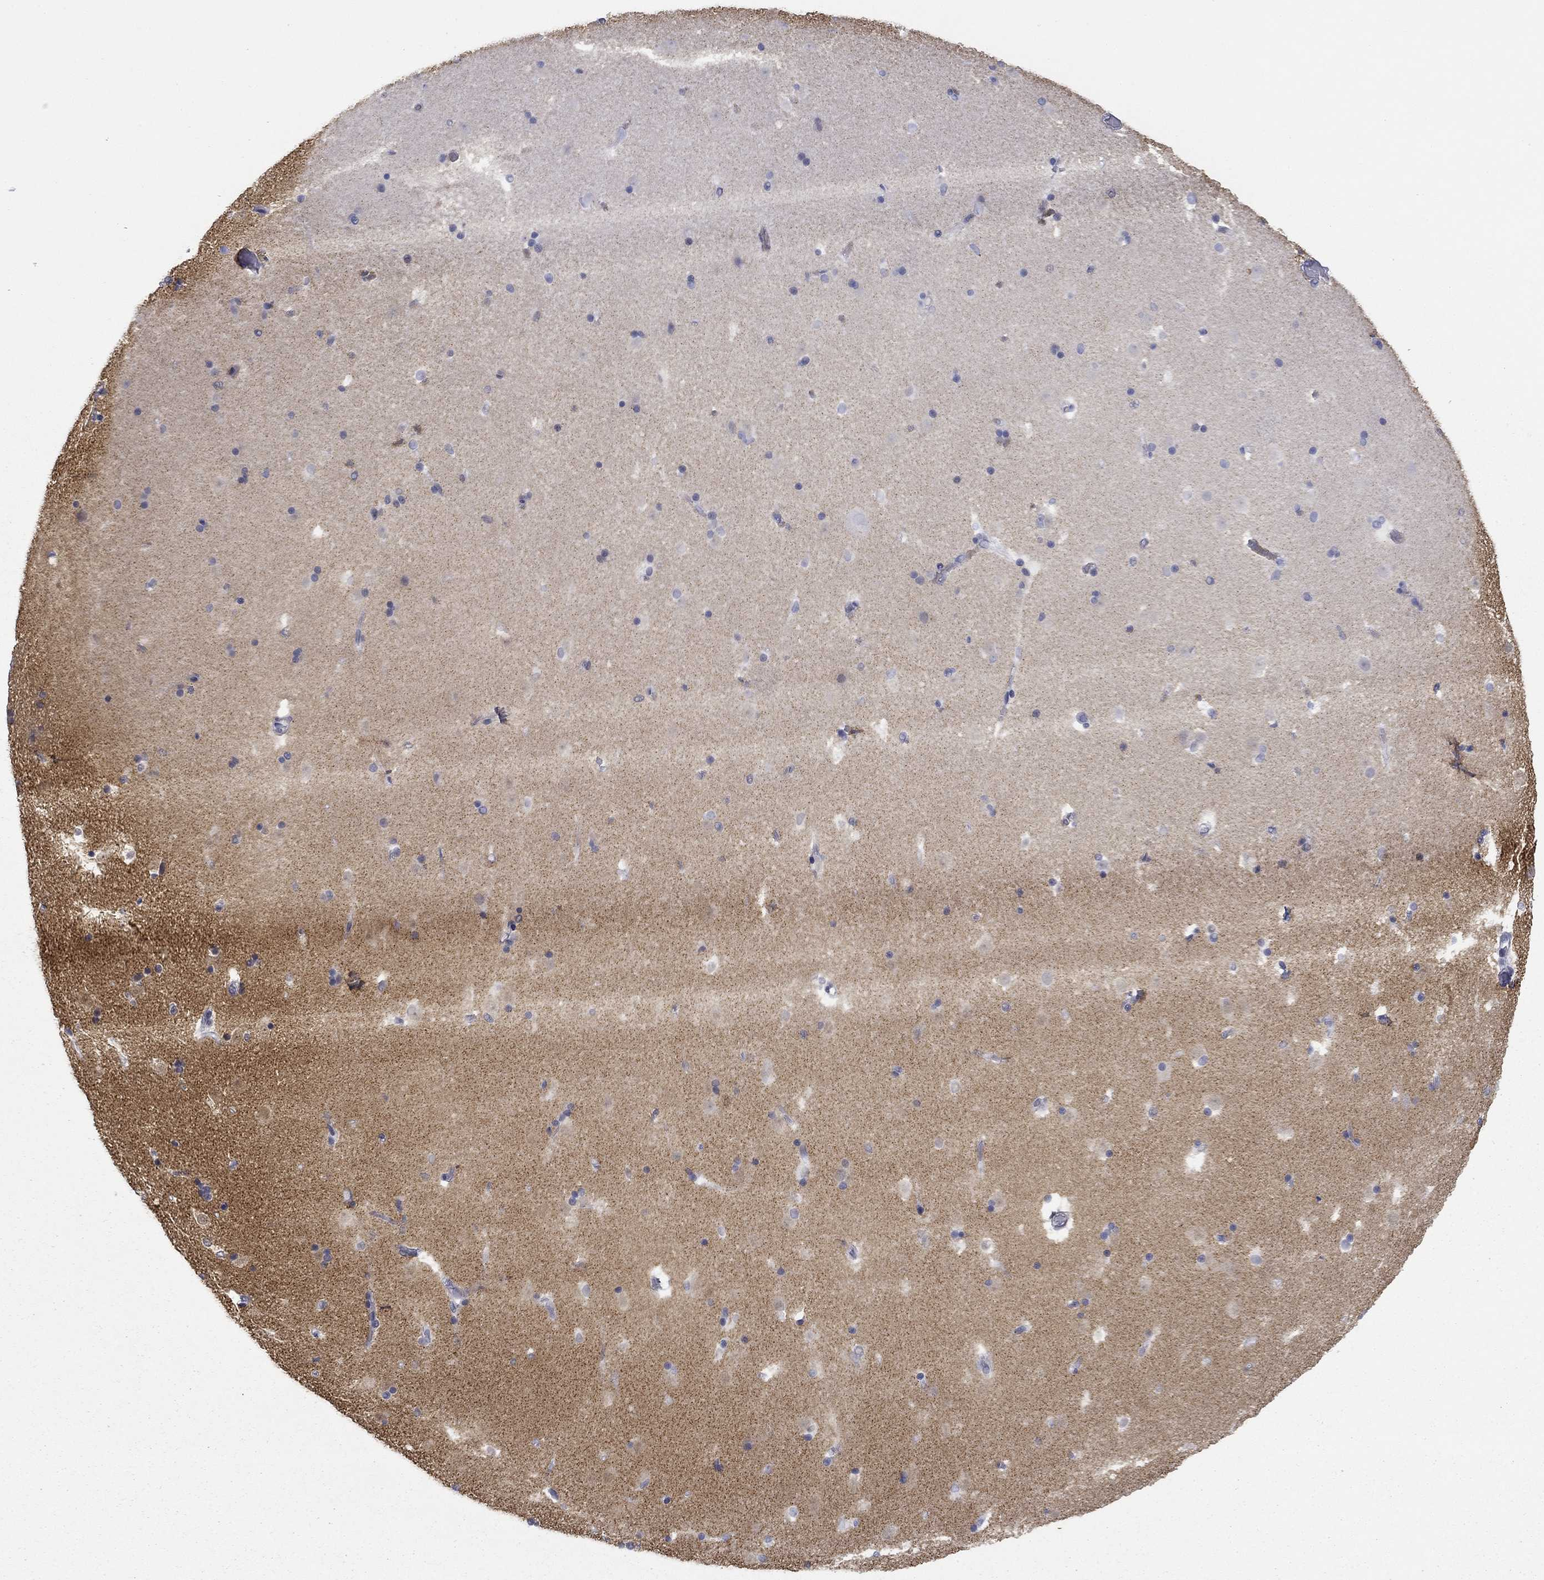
{"staining": {"intensity": "negative", "quantity": "none", "location": "none"}, "tissue": "caudate", "cell_type": "Glial cells", "image_type": "normal", "snomed": [{"axis": "morphology", "description": "Normal tissue, NOS"}, {"axis": "topography", "description": "Lateral ventricle wall"}], "caption": "Glial cells show no significant staining in normal caudate. (DAB (3,3'-diaminobenzidine) IHC, high magnification).", "gene": "TIGD4", "patient": {"sex": "male", "age": 51}}